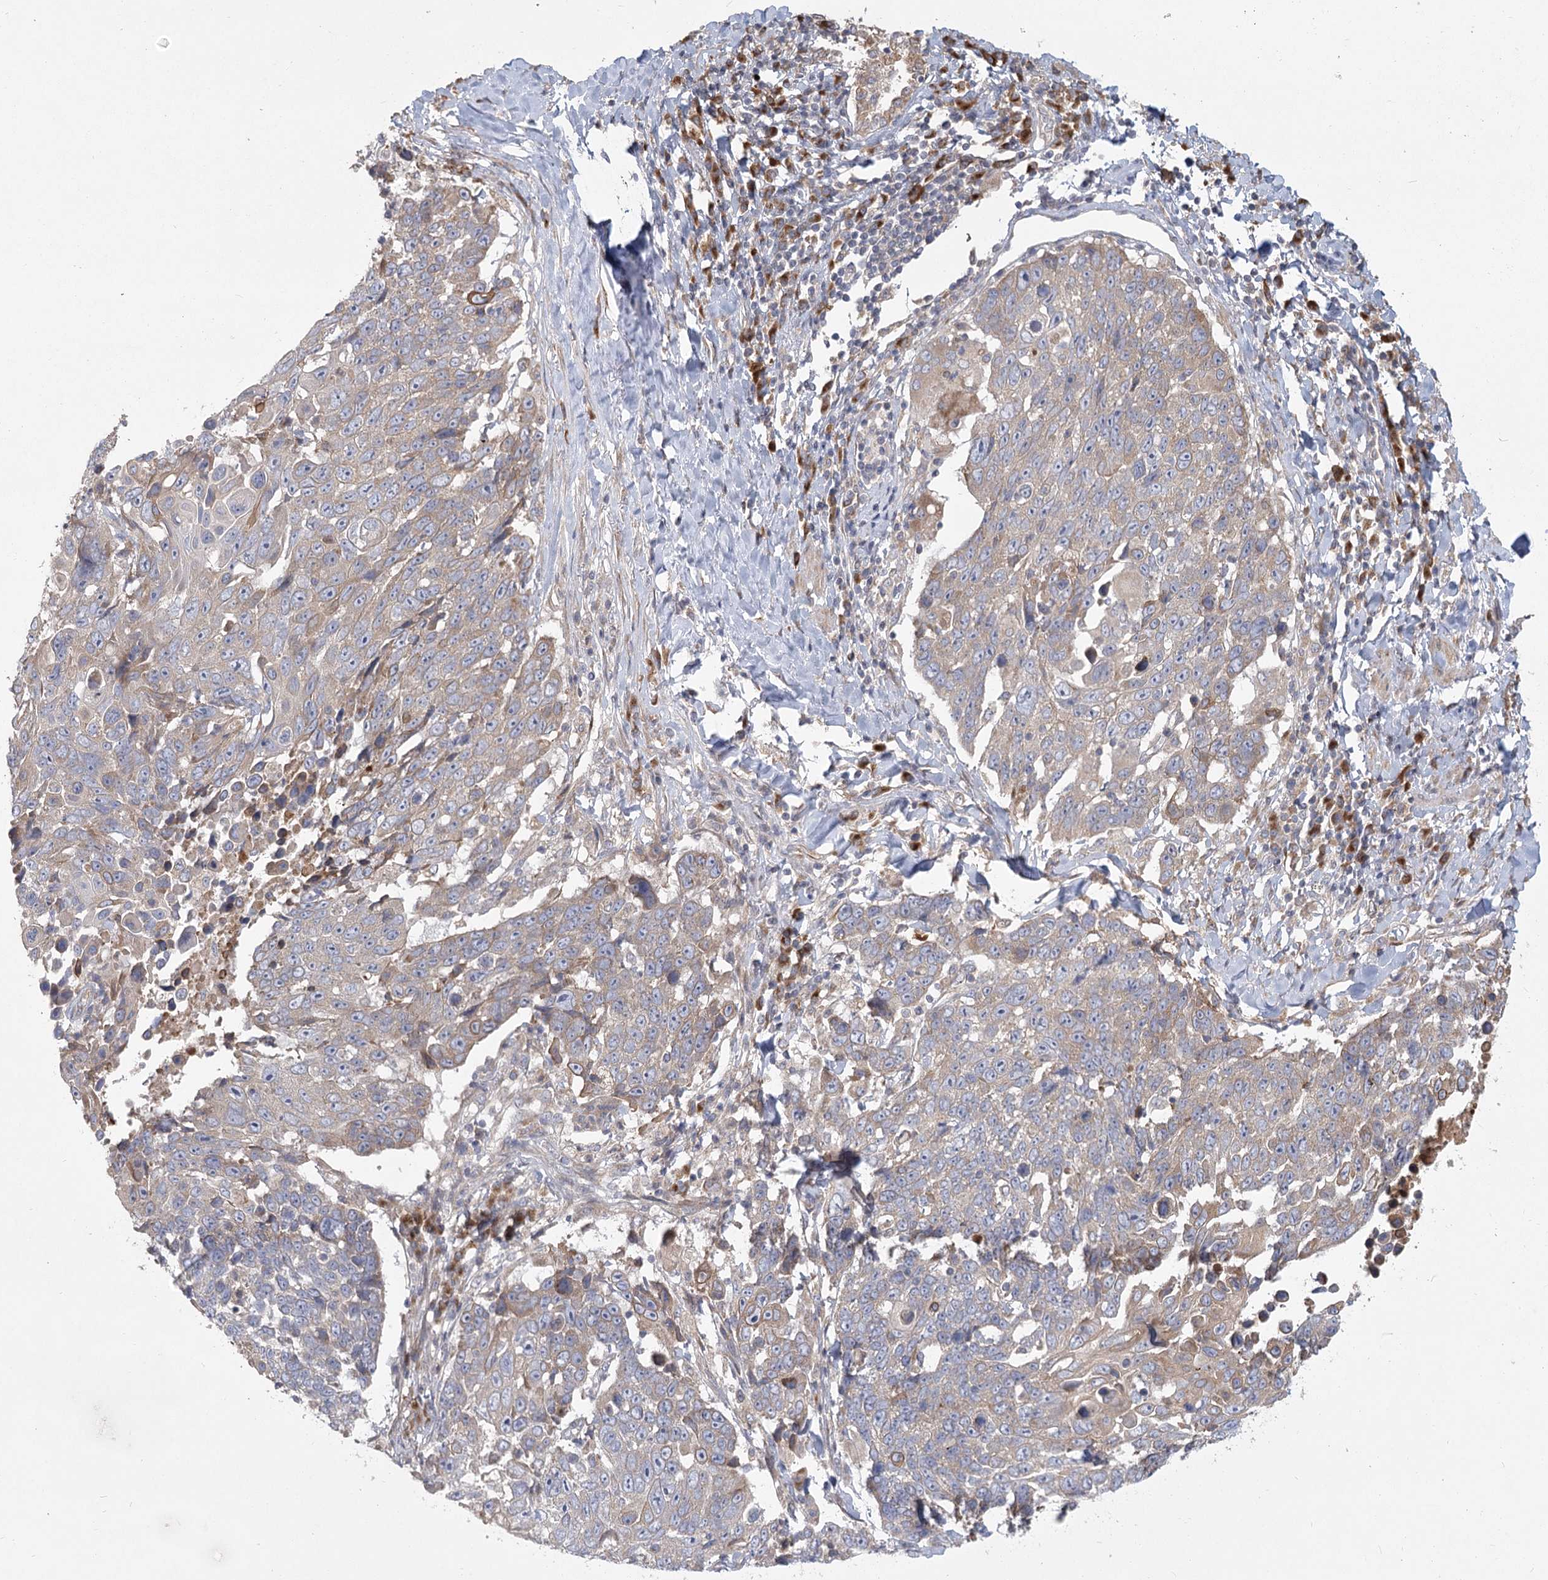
{"staining": {"intensity": "weak", "quantity": "25%-75%", "location": "cytoplasmic/membranous"}, "tissue": "lung cancer", "cell_type": "Tumor cells", "image_type": "cancer", "snomed": [{"axis": "morphology", "description": "Squamous cell carcinoma, NOS"}, {"axis": "topography", "description": "Lung"}], "caption": "Immunohistochemical staining of human lung cancer displays weak cytoplasmic/membranous protein expression in approximately 25%-75% of tumor cells.", "gene": "CNTLN", "patient": {"sex": "male", "age": 66}}